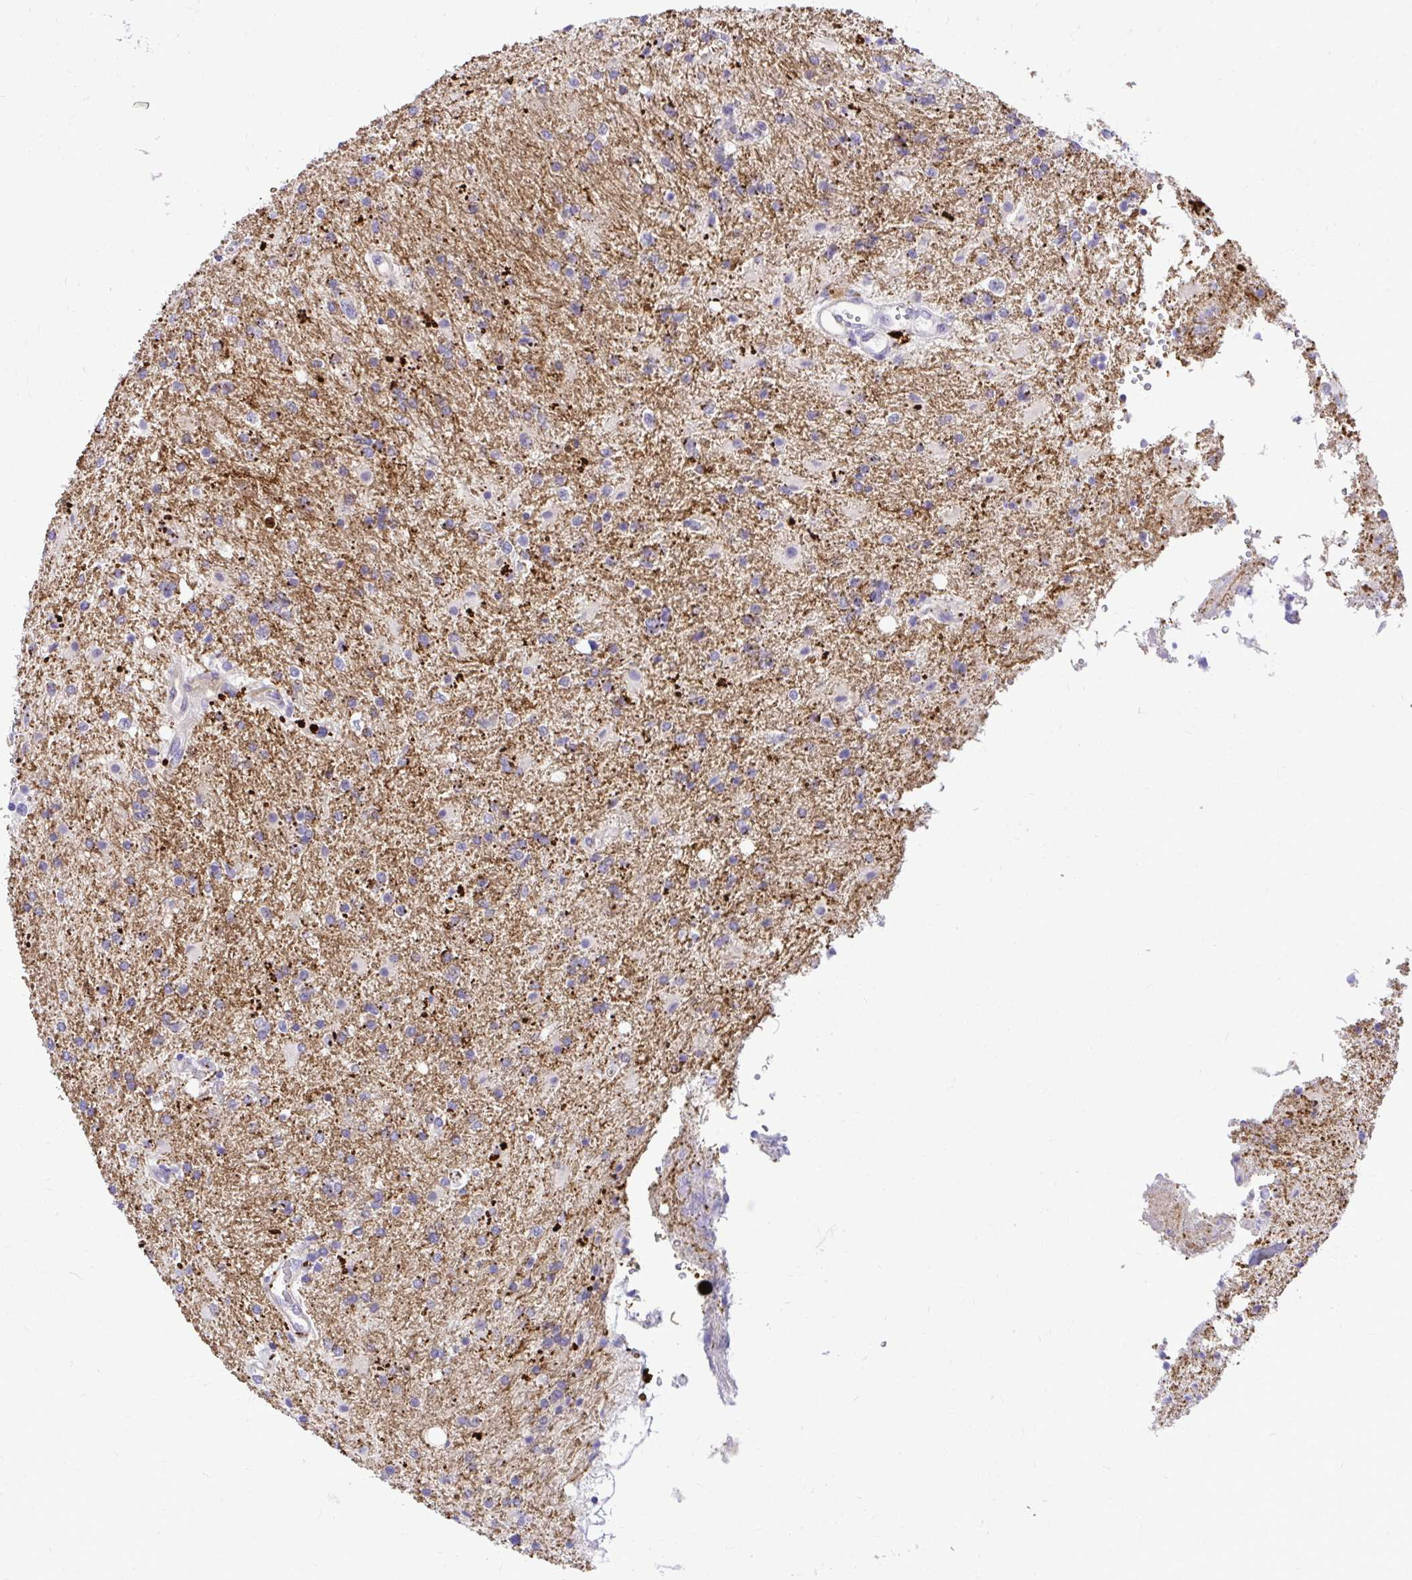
{"staining": {"intensity": "negative", "quantity": "none", "location": "none"}, "tissue": "glioma", "cell_type": "Tumor cells", "image_type": "cancer", "snomed": [{"axis": "morphology", "description": "Glioma, malignant, High grade"}, {"axis": "topography", "description": "Brain"}], "caption": "Image shows no protein positivity in tumor cells of glioma tissue.", "gene": "ZSWIM9", "patient": {"sex": "male", "age": 56}}